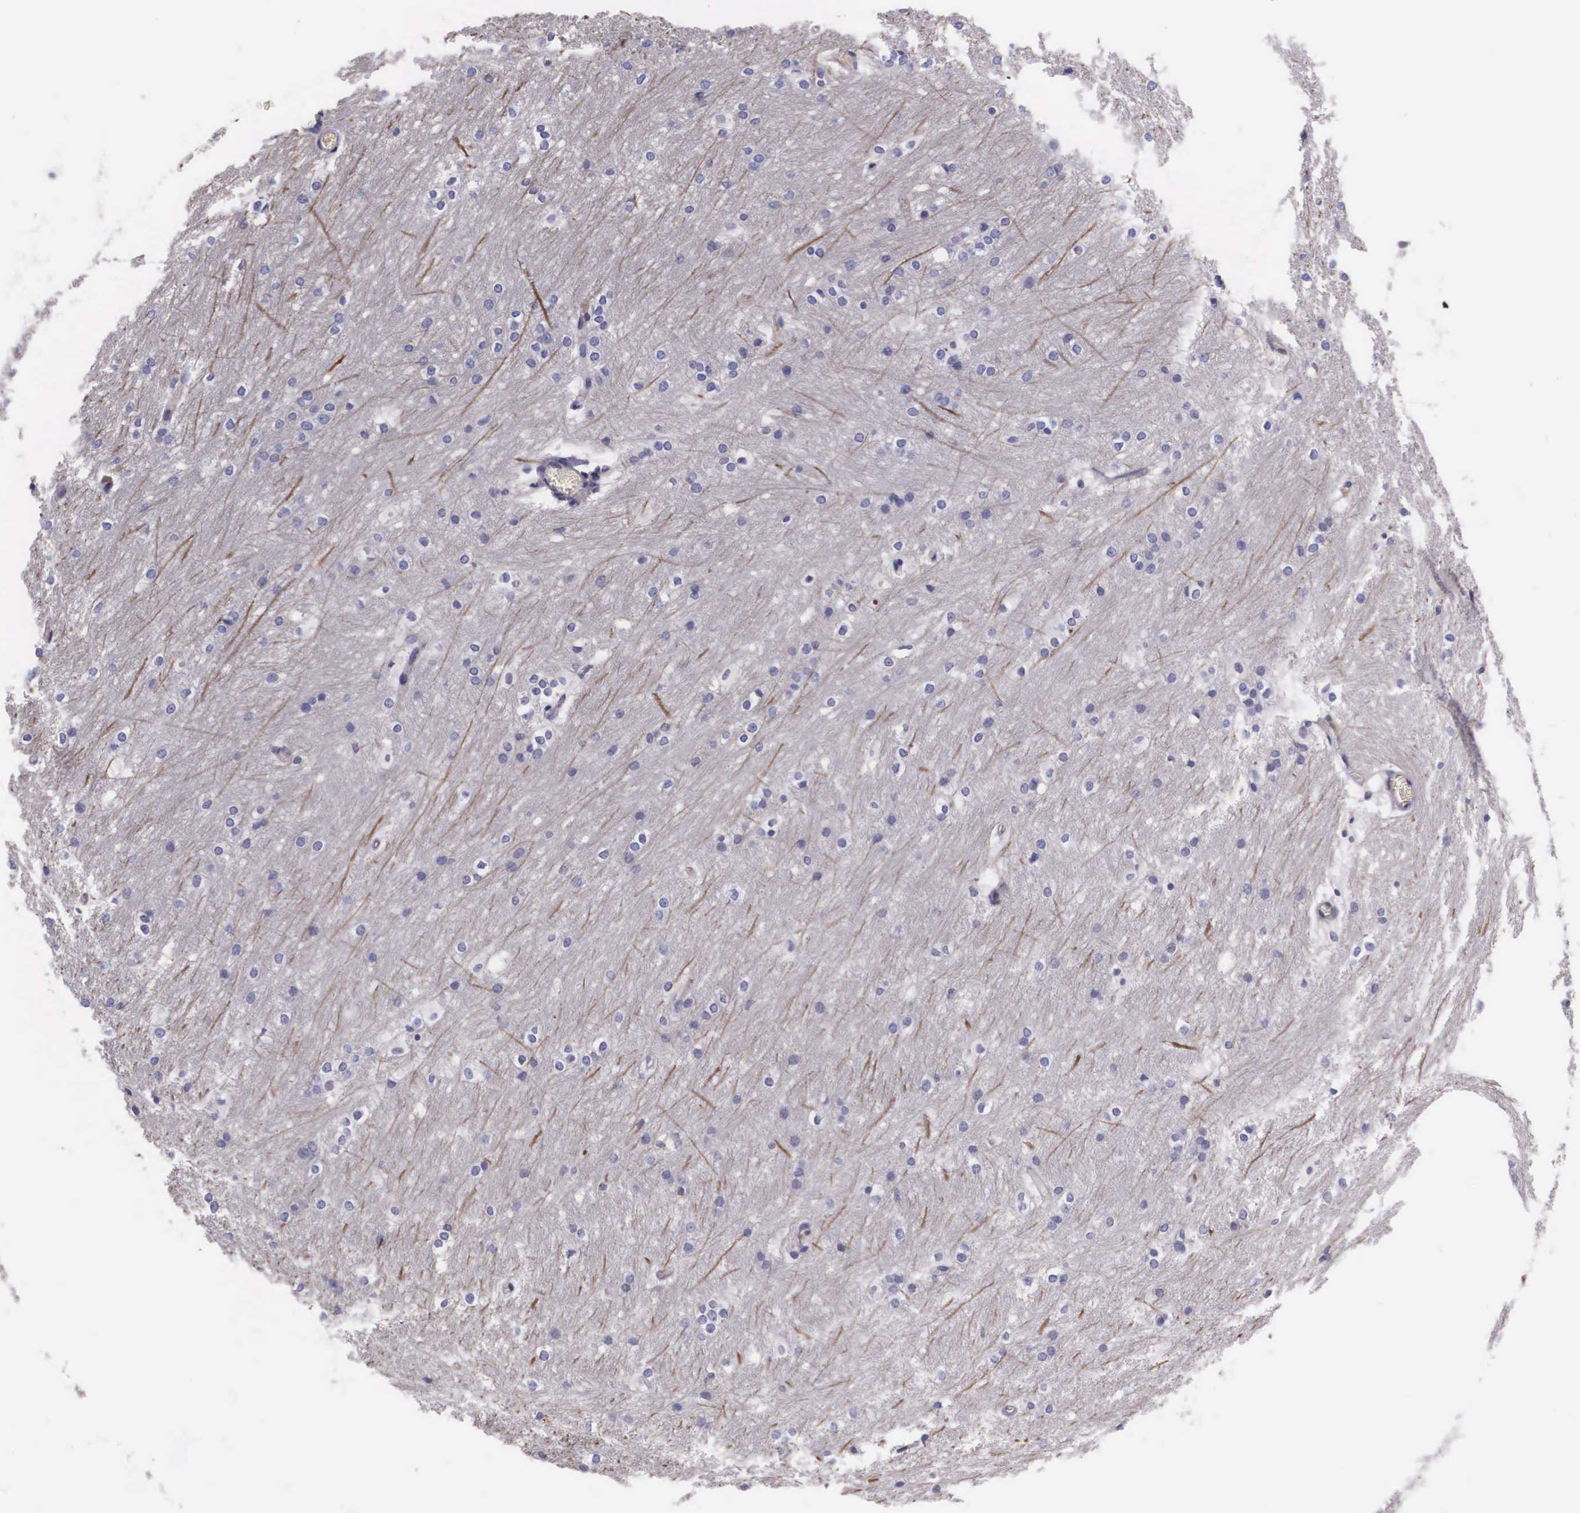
{"staining": {"intensity": "negative", "quantity": "none", "location": "none"}, "tissue": "caudate", "cell_type": "Glial cells", "image_type": "normal", "snomed": [{"axis": "morphology", "description": "Normal tissue, NOS"}, {"axis": "topography", "description": "Lateral ventricle wall"}], "caption": "Caudate stained for a protein using immunohistochemistry reveals no staining glial cells.", "gene": "NAGA", "patient": {"sex": "female", "age": 19}}